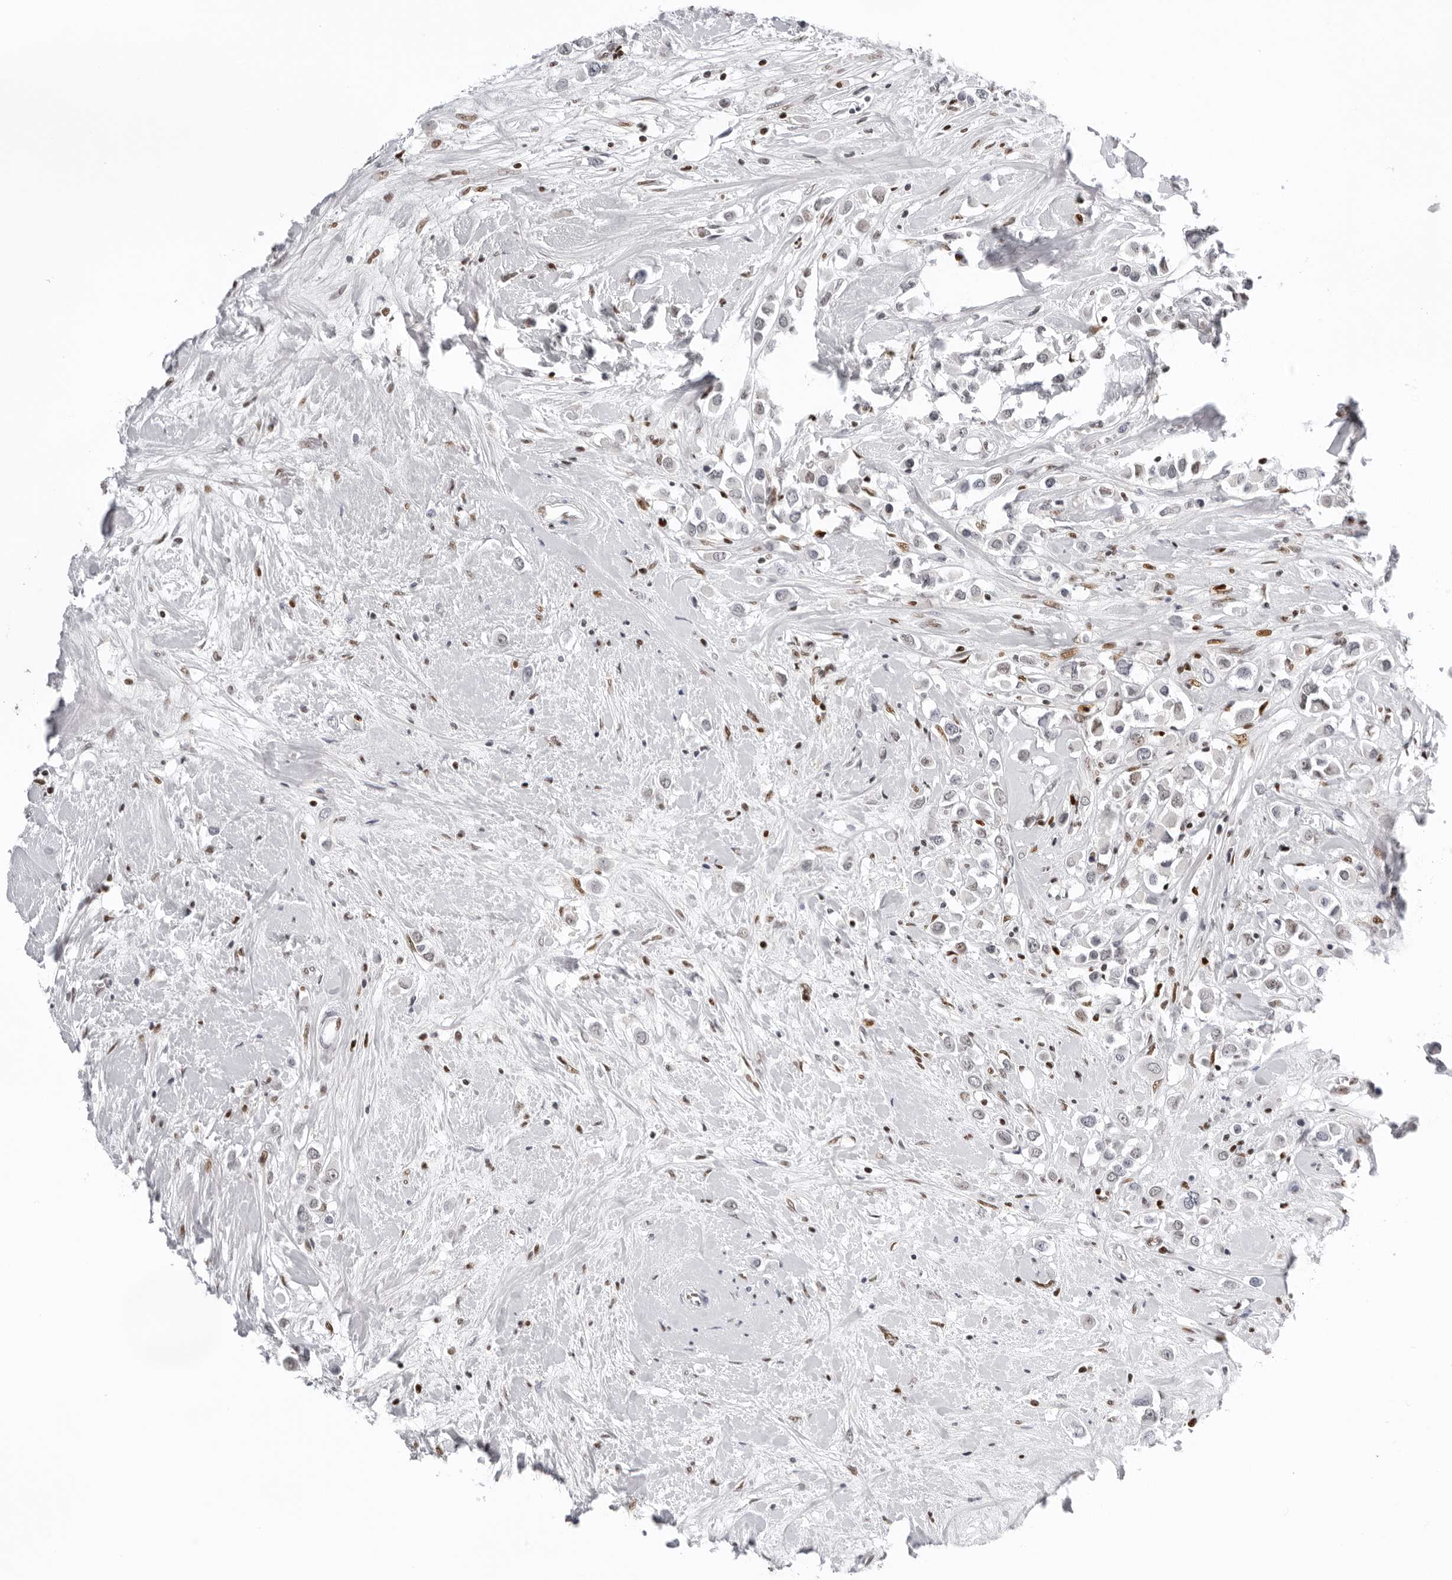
{"staining": {"intensity": "negative", "quantity": "none", "location": "none"}, "tissue": "breast cancer", "cell_type": "Tumor cells", "image_type": "cancer", "snomed": [{"axis": "morphology", "description": "Duct carcinoma"}, {"axis": "topography", "description": "Breast"}], "caption": "IHC image of breast infiltrating ductal carcinoma stained for a protein (brown), which reveals no staining in tumor cells. (Stains: DAB (3,3'-diaminobenzidine) IHC with hematoxylin counter stain, Microscopy: brightfield microscopy at high magnification).", "gene": "OGG1", "patient": {"sex": "female", "age": 61}}